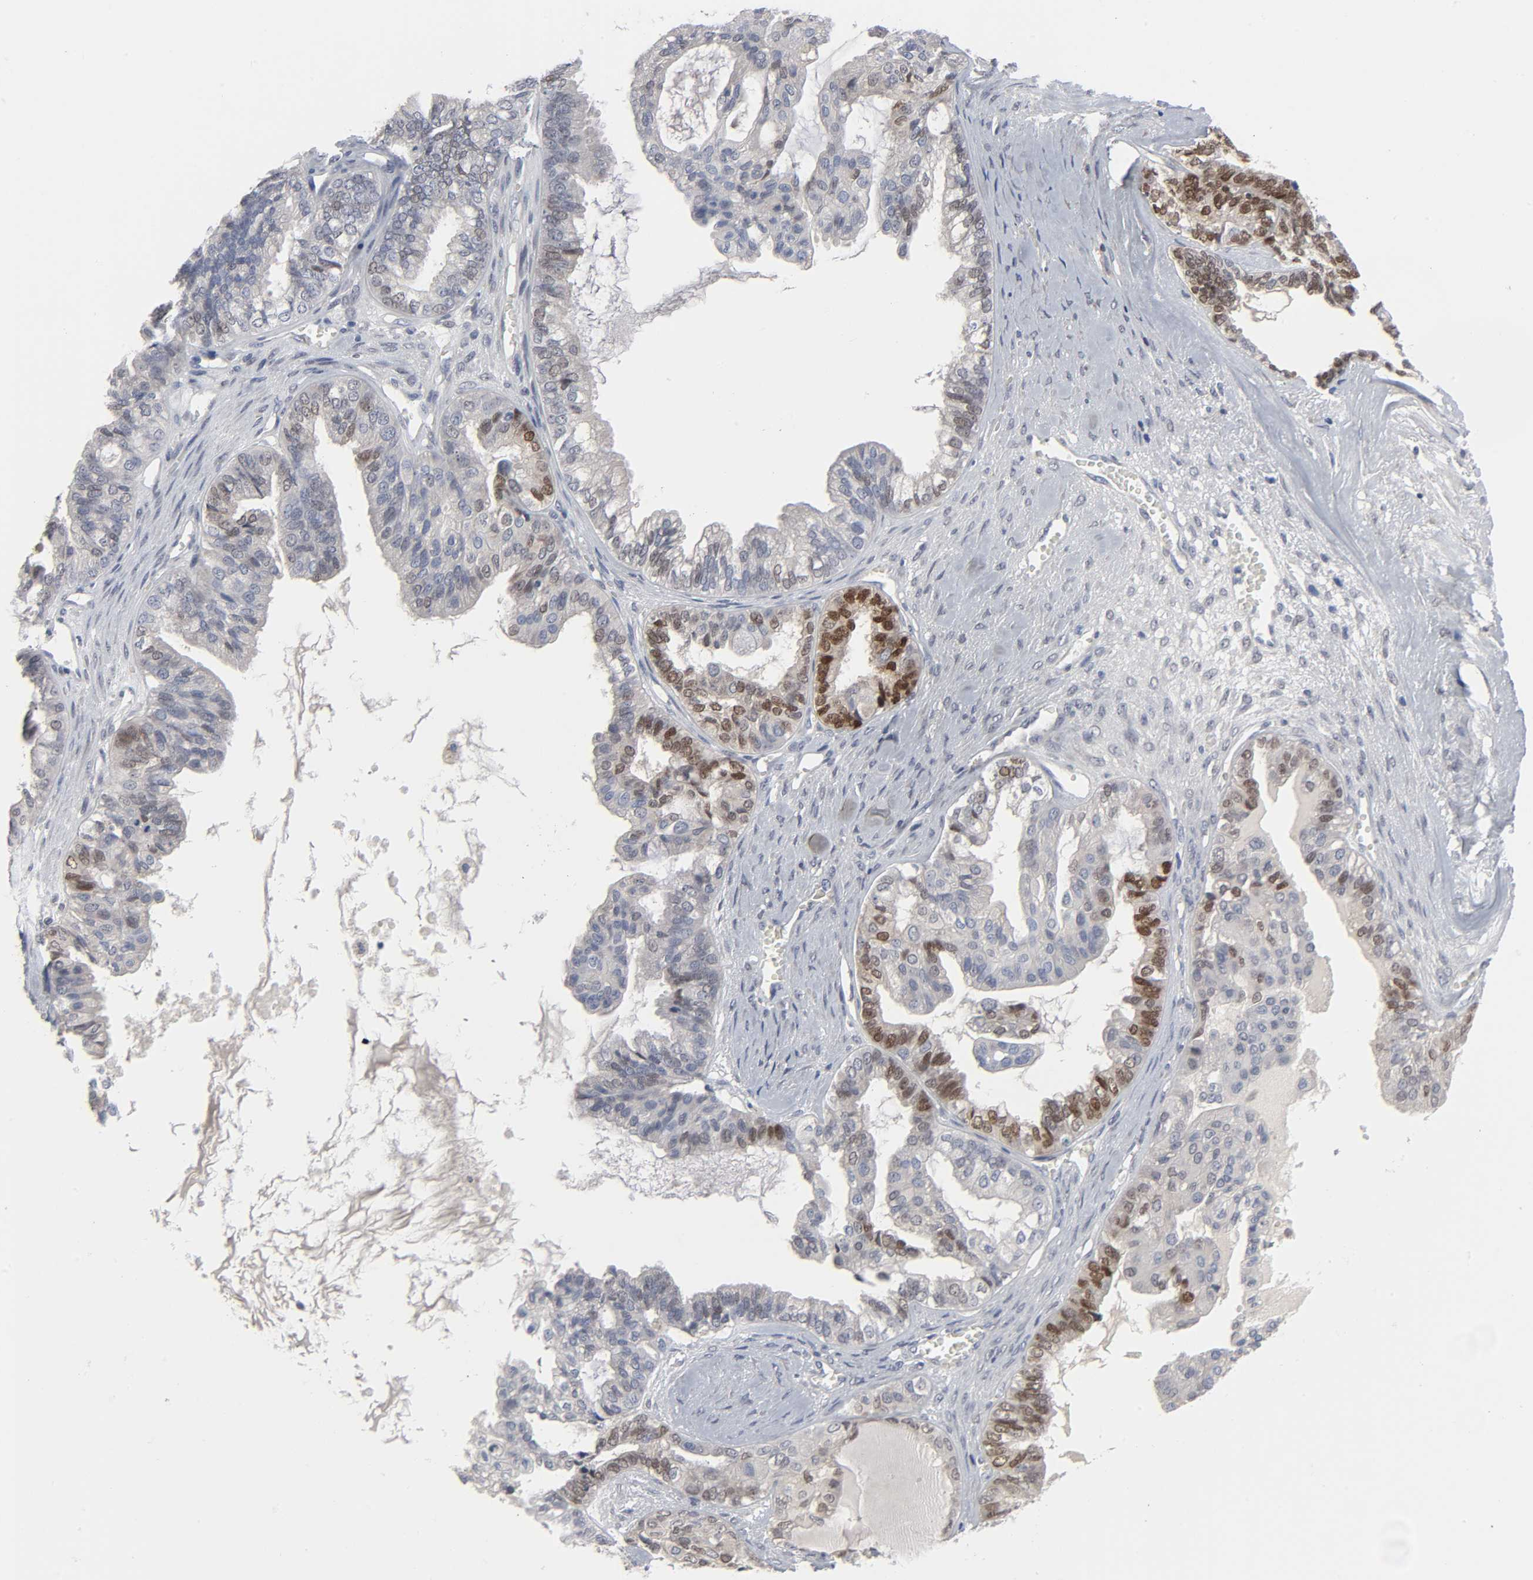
{"staining": {"intensity": "moderate", "quantity": "25%-75%", "location": "nuclear"}, "tissue": "ovarian cancer", "cell_type": "Tumor cells", "image_type": "cancer", "snomed": [{"axis": "morphology", "description": "Carcinoma, NOS"}, {"axis": "morphology", "description": "Carcinoma, endometroid"}, {"axis": "topography", "description": "Ovary"}], "caption": "IHC micrograph of human ovarian cancer stained for a protein (brown), which reveals medium levels of moderate nuclear positivity in approximately 25%-75% of tumor cells.", "gene": "SALL2", "patient": {"sex": "female", "age": 50}}